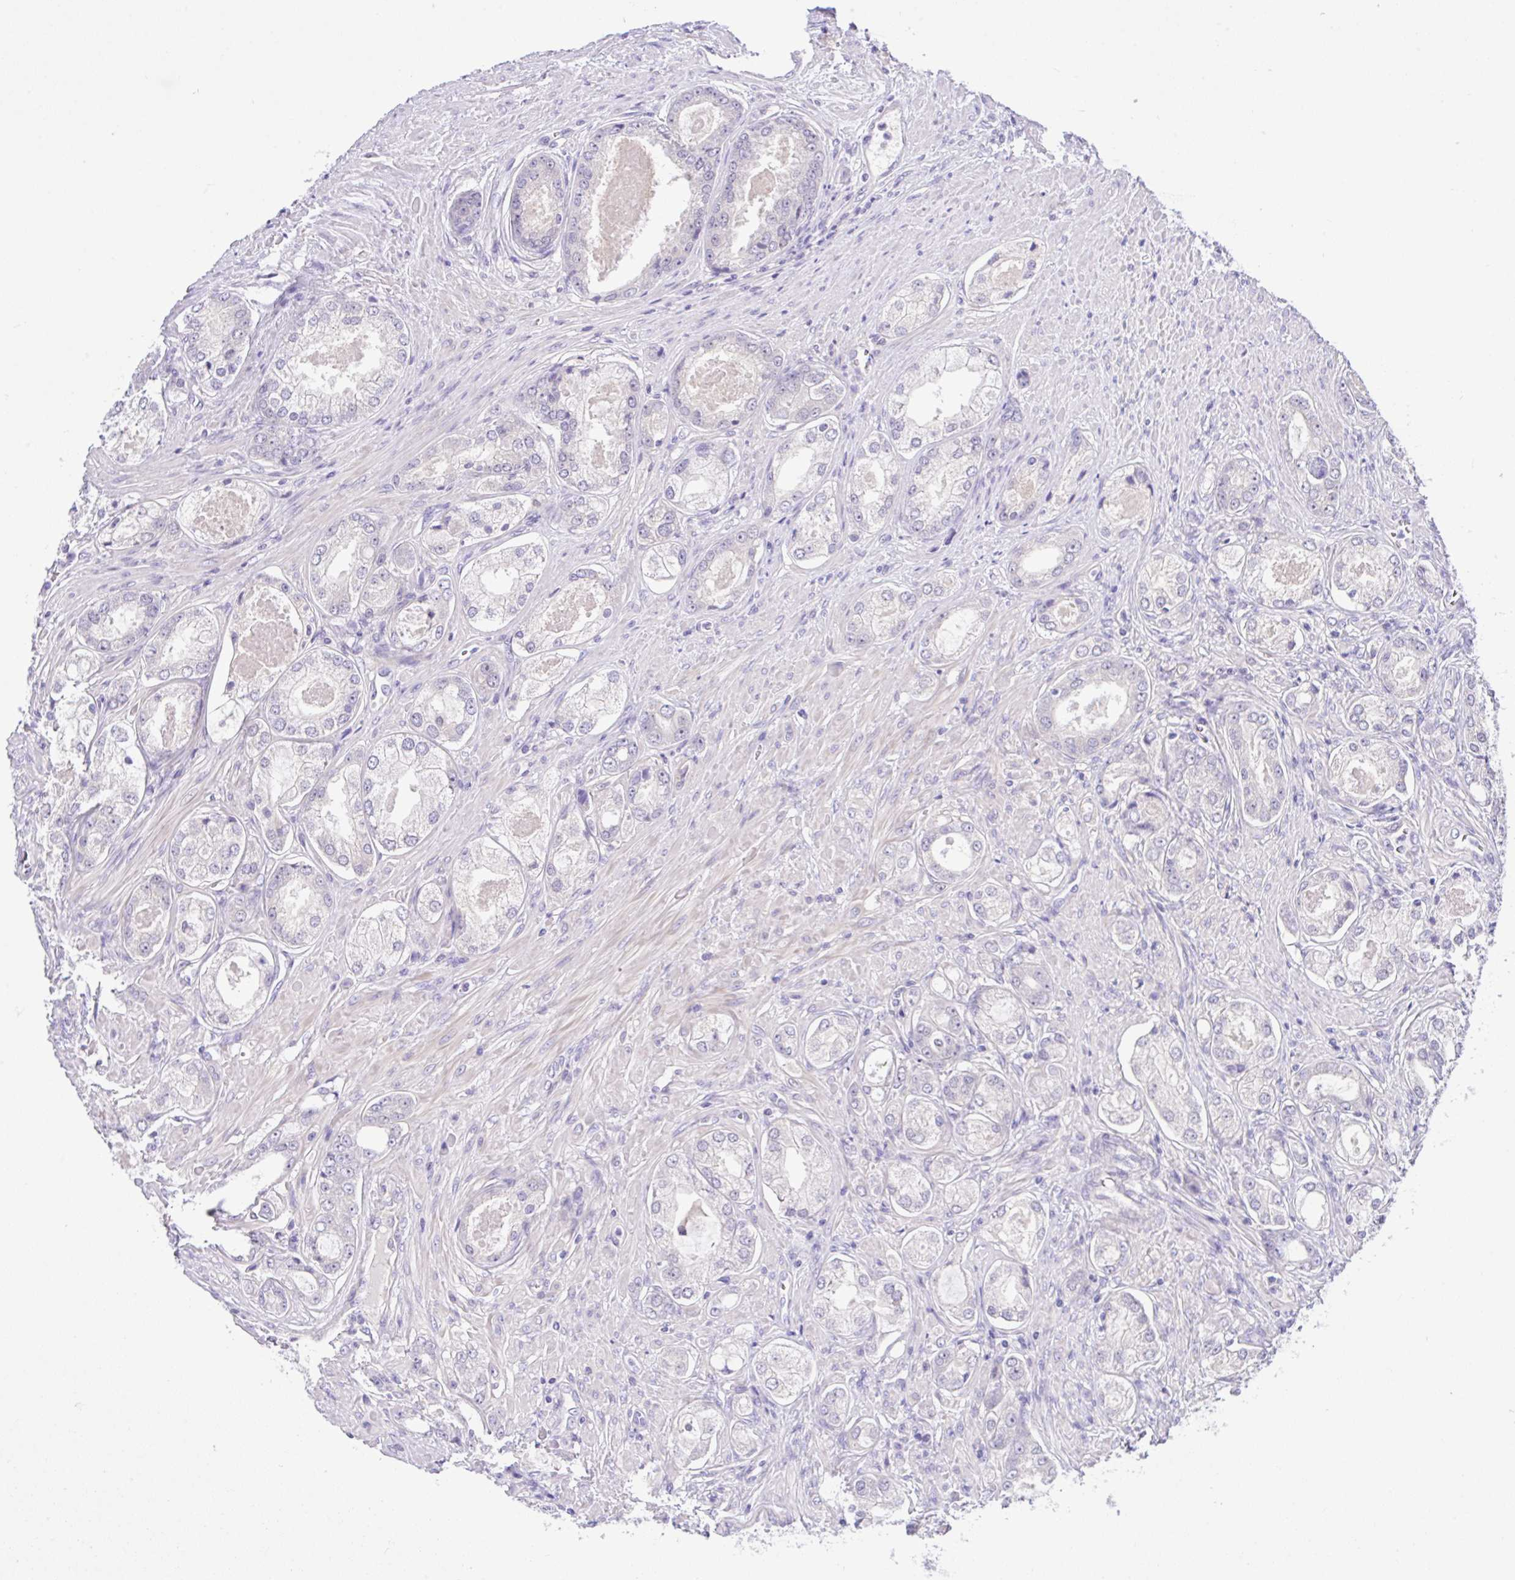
{"staining": {"intensity": "negative", "quantity": "none", "location": "none"}, "tissue": "prostate cancer", "cell_type": "Tumor cells", "image_type": "cancer", "snomed": [{"axis": "morphology", "description": "Adenocarcinoma, Low grade"}, {"axis": "topography", "description": "Prostate"}], "caption": "An immunohistochemistry (IHC) micrograph of adenocarcinoma (low-grade) (prostate) is shown. There is no staining in tumor cells of adenocarcinoma (low-grade) (prostate).", "gene": "ANO4", "patient": {"sex": "male", "age": 68}}